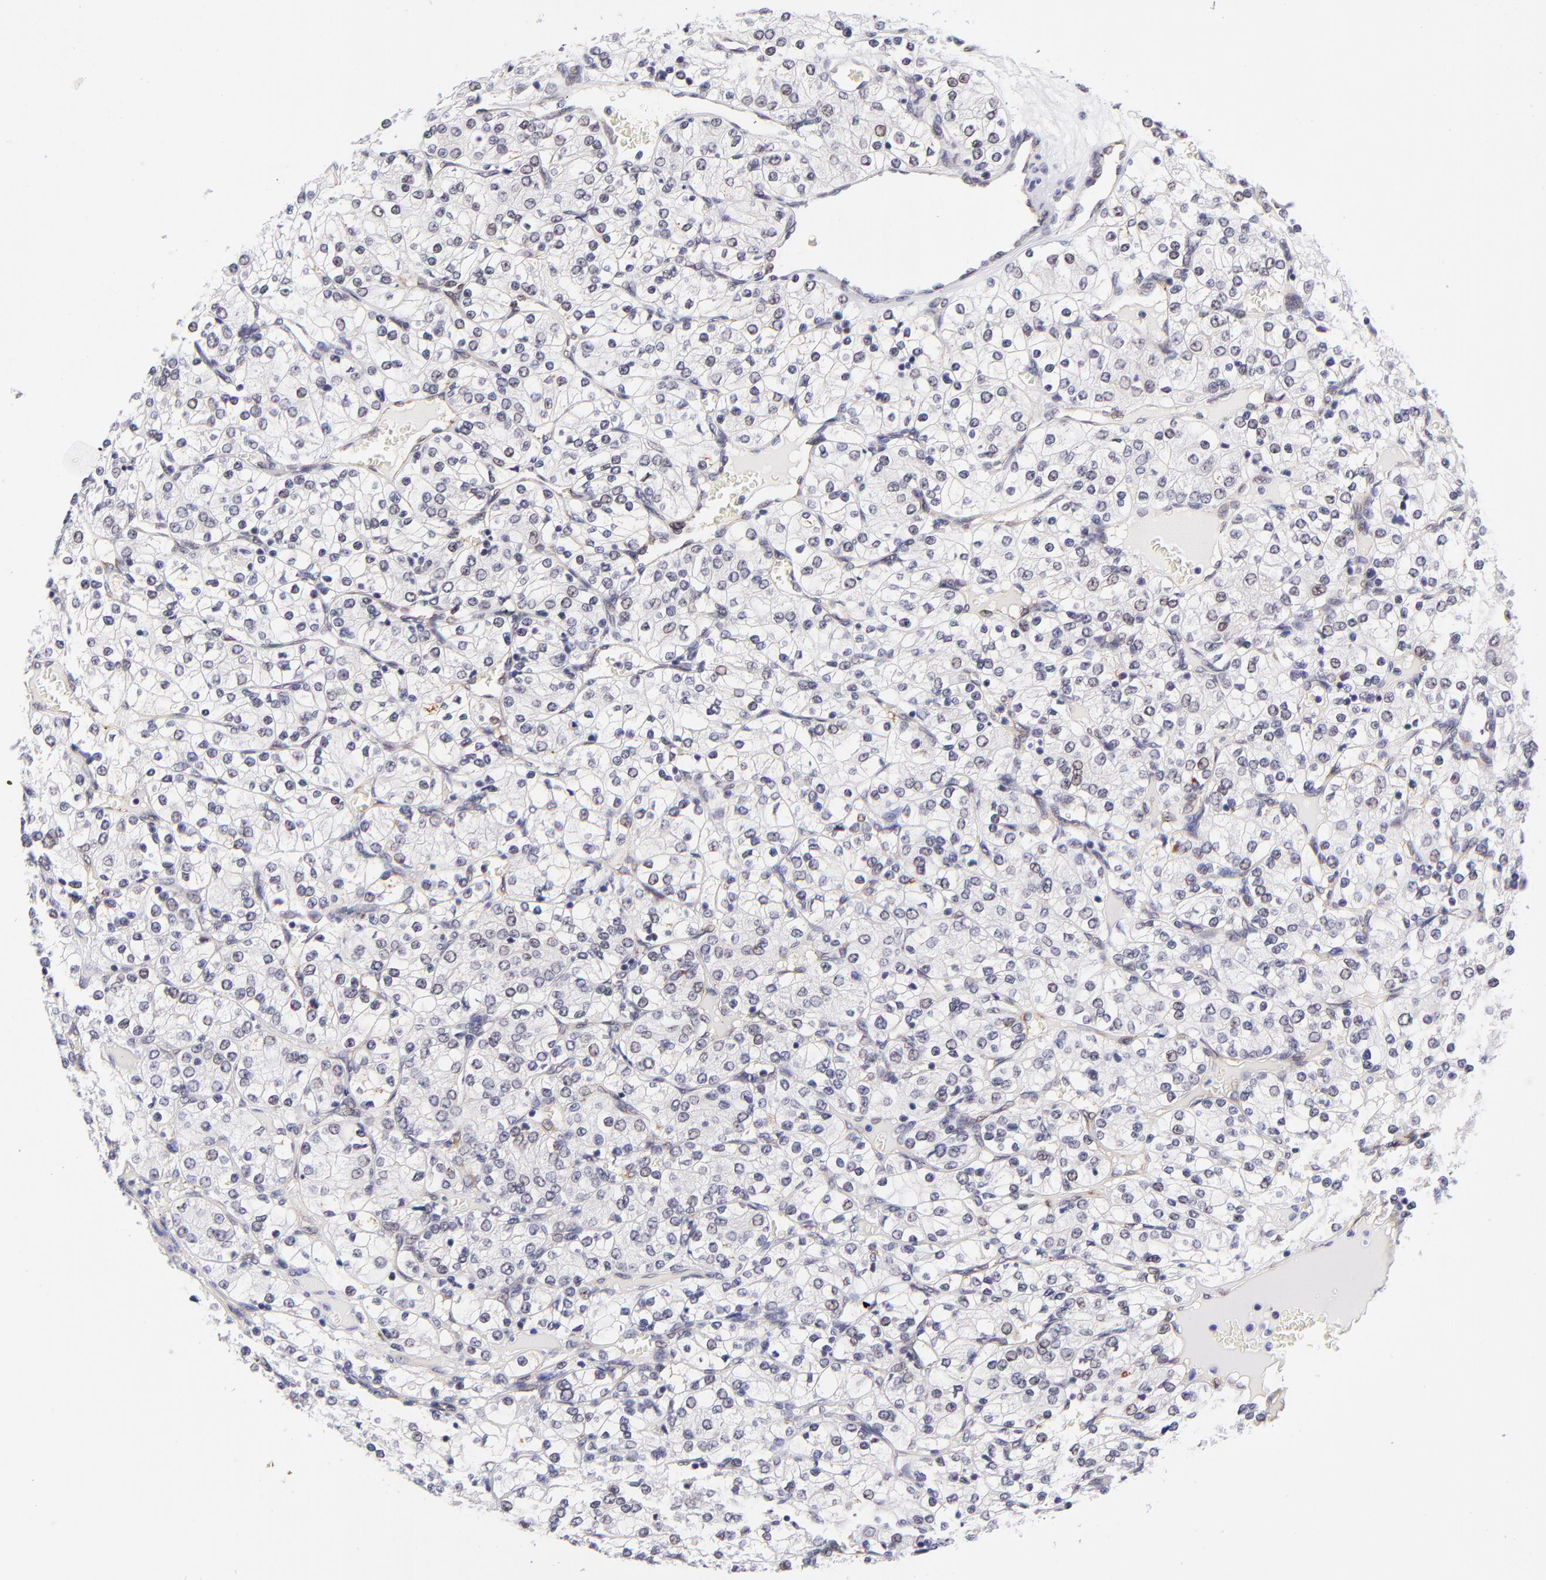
{"staining": {"intensity": "negative", "quantity": "none", "location": "none"}, "tissue": "renal cancer", "cell_type": "Tumor cells", "image_type": "cancer", "snomed": [{"axis": "morphology", "description": "Adenocarcinoma, NOS"}, {"axis": "topography", "description": "Kidney"}], "caption": "Immunohistochemistry (IHC) micrograph of neoplastic tissue: renal cancer stained with DAB (3,3'-diaminobenzidine) demonstrates no significant protein expression in tumor cells. The staining is performed using DAB (3,3'-diaminobenzidine) brown chromogen with nuclei counter-stained in using hematoxylin.", "gene": "SOX6", "patient": {"sex": "female", "age": 62}}